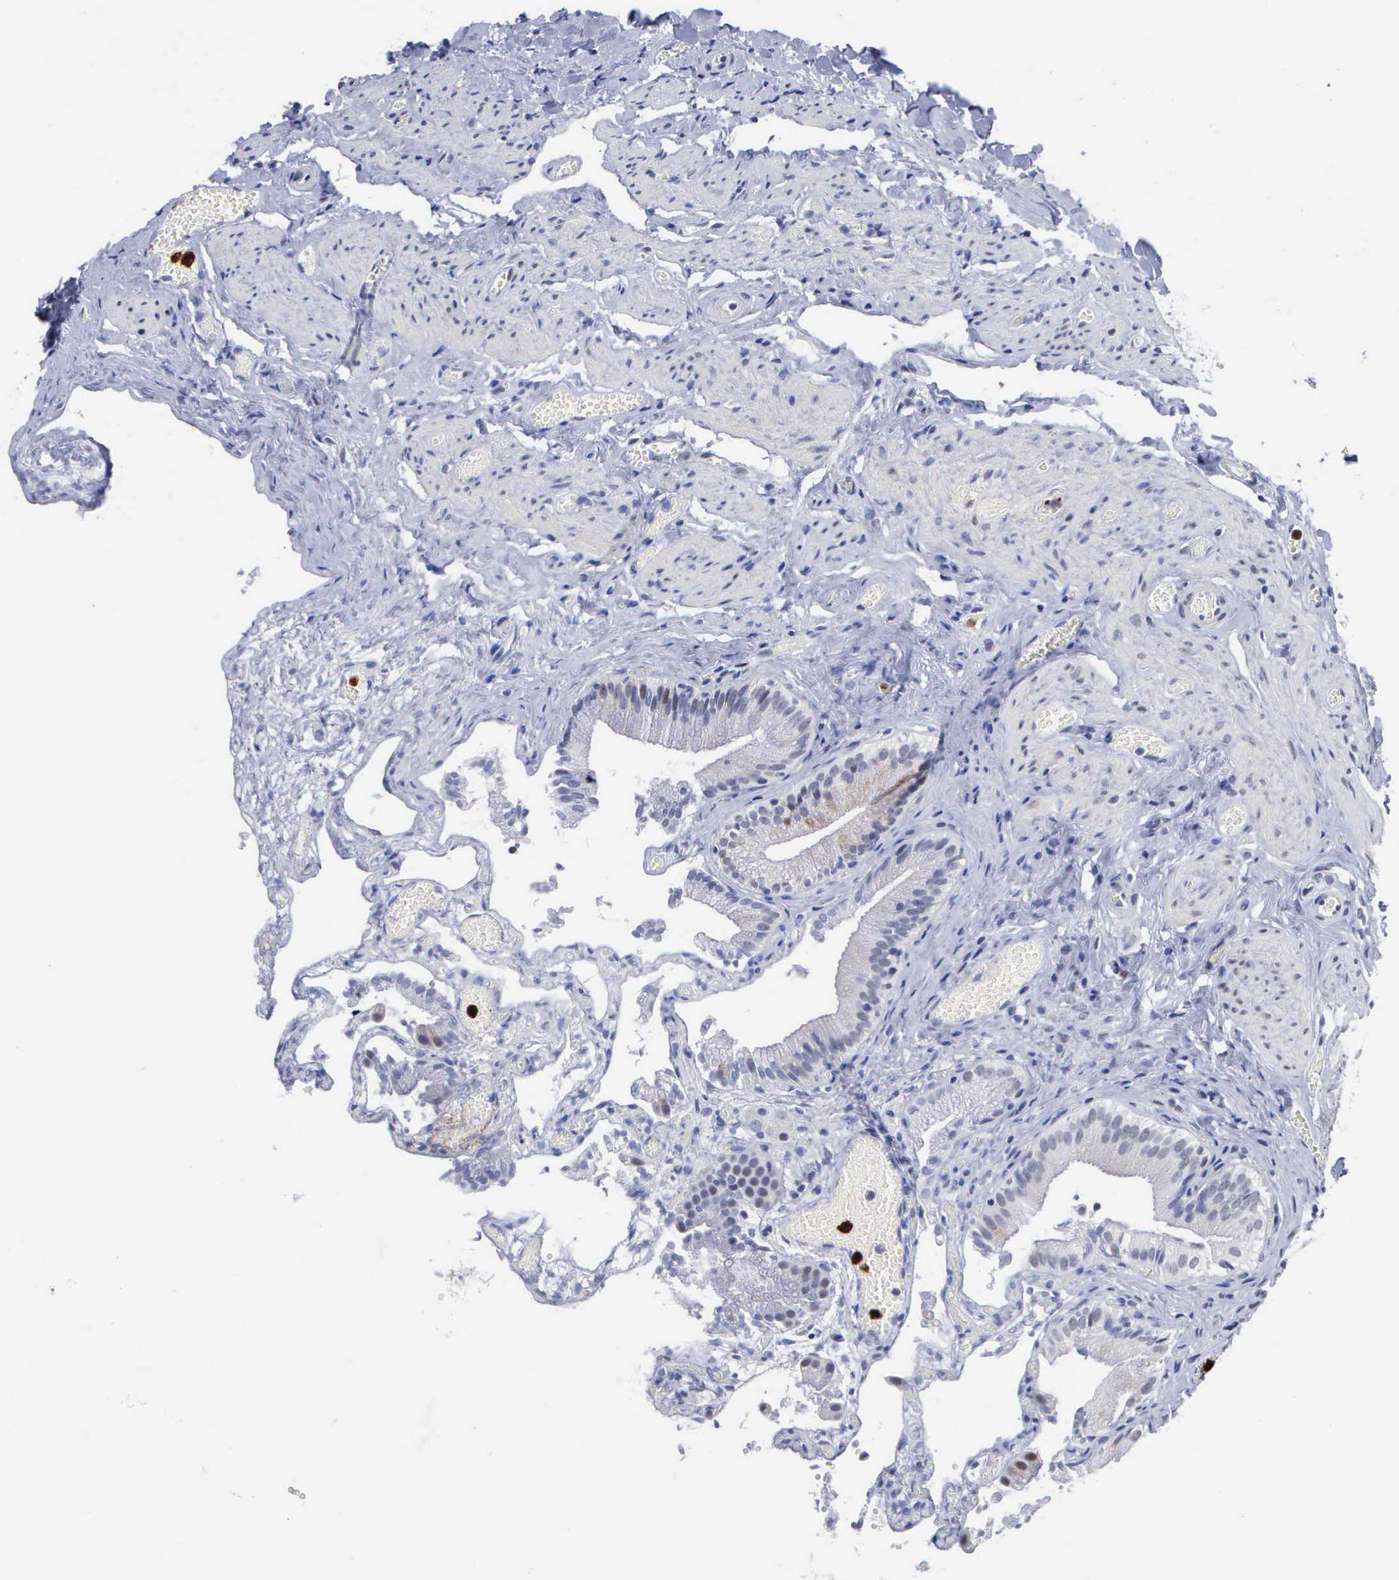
{"staining": {"intensity": "moderate", "quantity": "<25%", "location": "cytoplasmic/membranous"}, "tissue": "gallbladder", "cell_type": "Glandular cells", "image_type": "normal", "snomed": [{"axis": "morphology", "description": "Normal tissue, NOS"}, {"axis": "topography", "description": "Gallbladder"}], "caption": "Immunohistochemical staining of unremarkable gallbladder reveals <25% levels of moderate cytoplasmic/membranous protein staining in about <25% of glandular cells.", "gene": "SPIN3", "patient": {"sex": "female", "age": 44}}